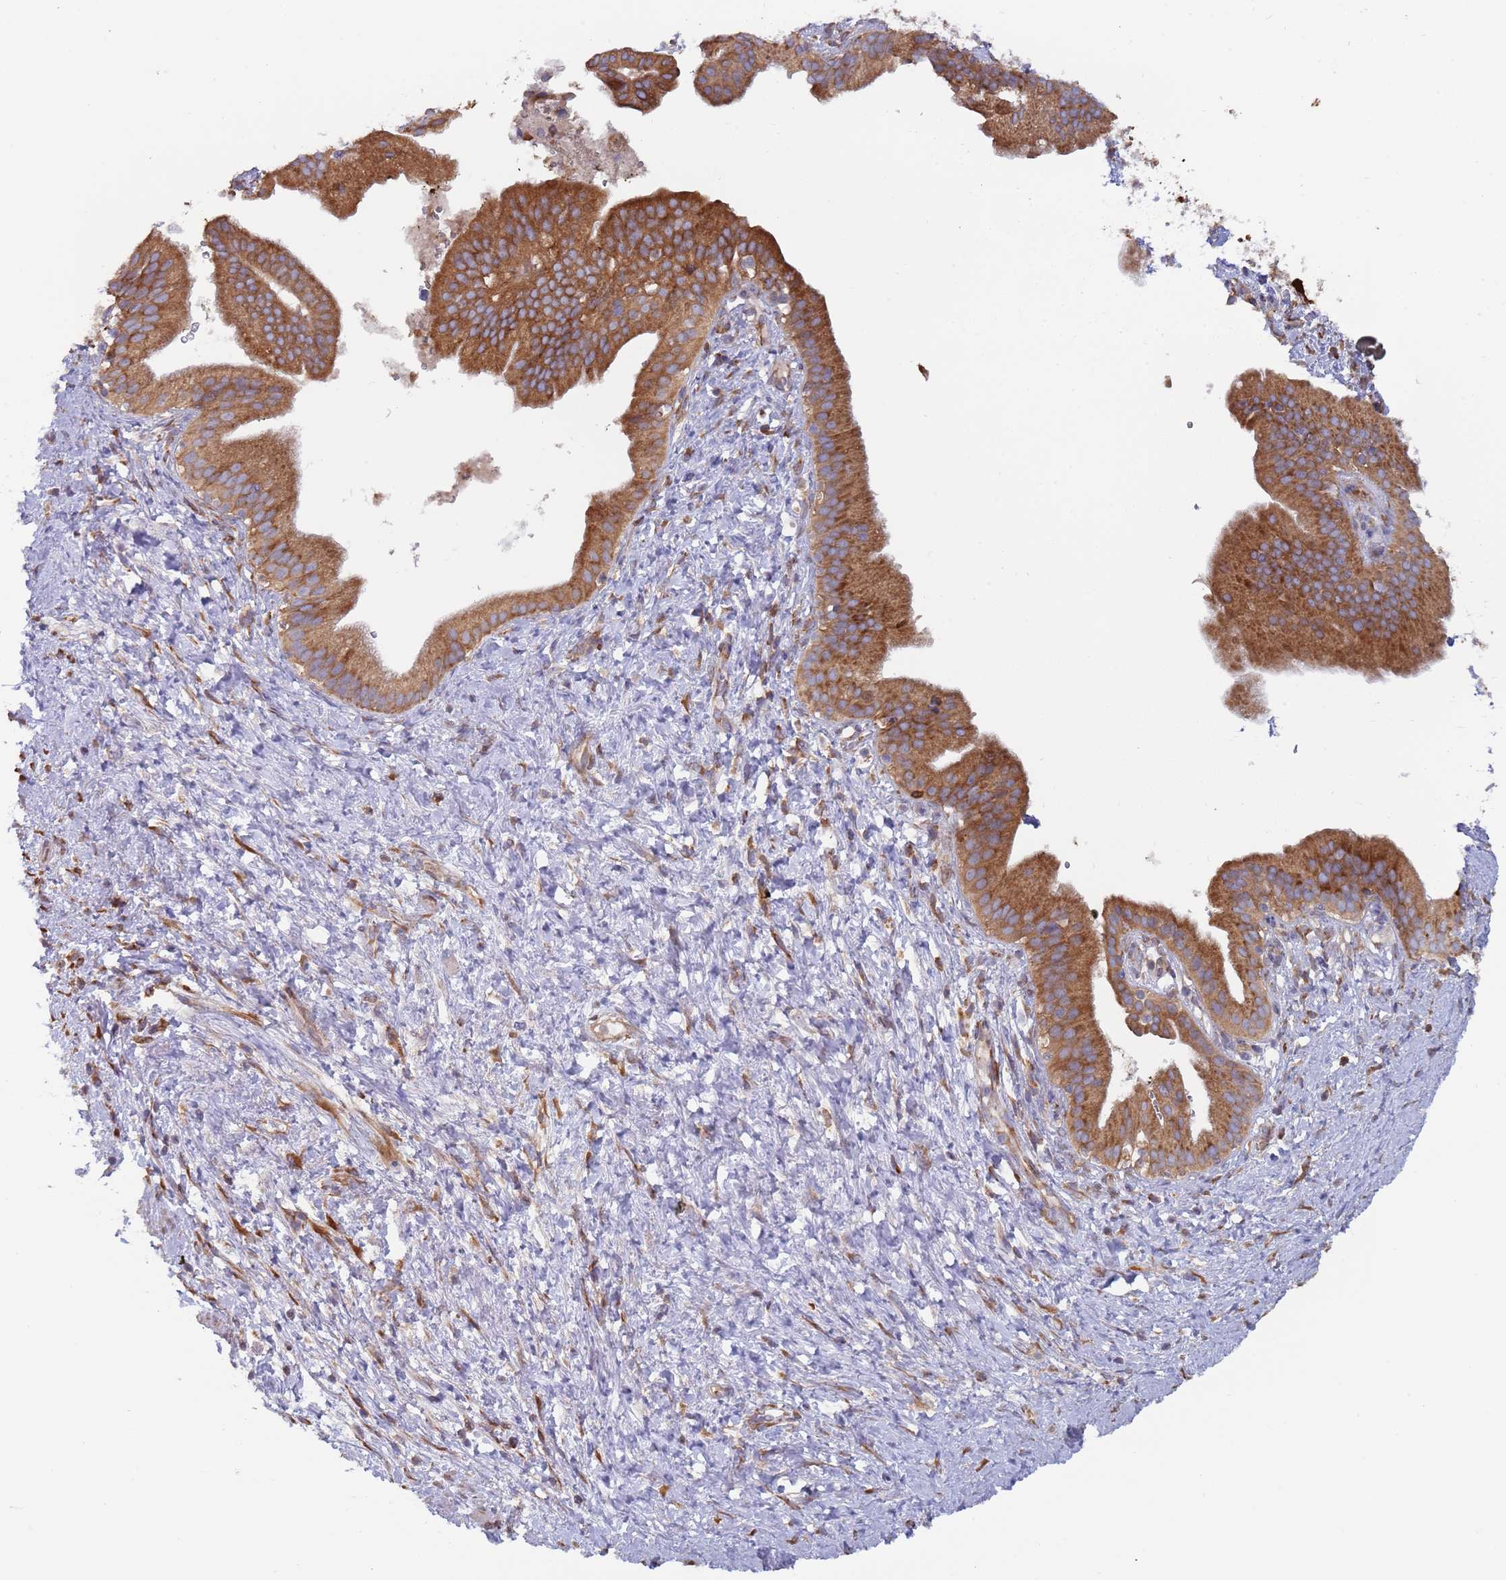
{"staining": {"intensity": "strong", "quantity": ">75%", "location": "cytoplasmic/membranous"}, "tissue": "pancreatic cancer", "cell_type": "Tumor cells", "image_type": "cancer", "snomed": [{"axis": "morphology", "description": "Adenocarcinoma, NOS"}, {"axis": "topography", "description": "Pancreas"}], "caption": "Approximately >75% of tumor cells in human adenocarcinoma (pancreatic) show strong cytoplasmic/membranous protein positivity as visualized by brown immunohistochemical staining.", "gene": "ZNF844", "patient": {"sex": "male", "age": 68}}